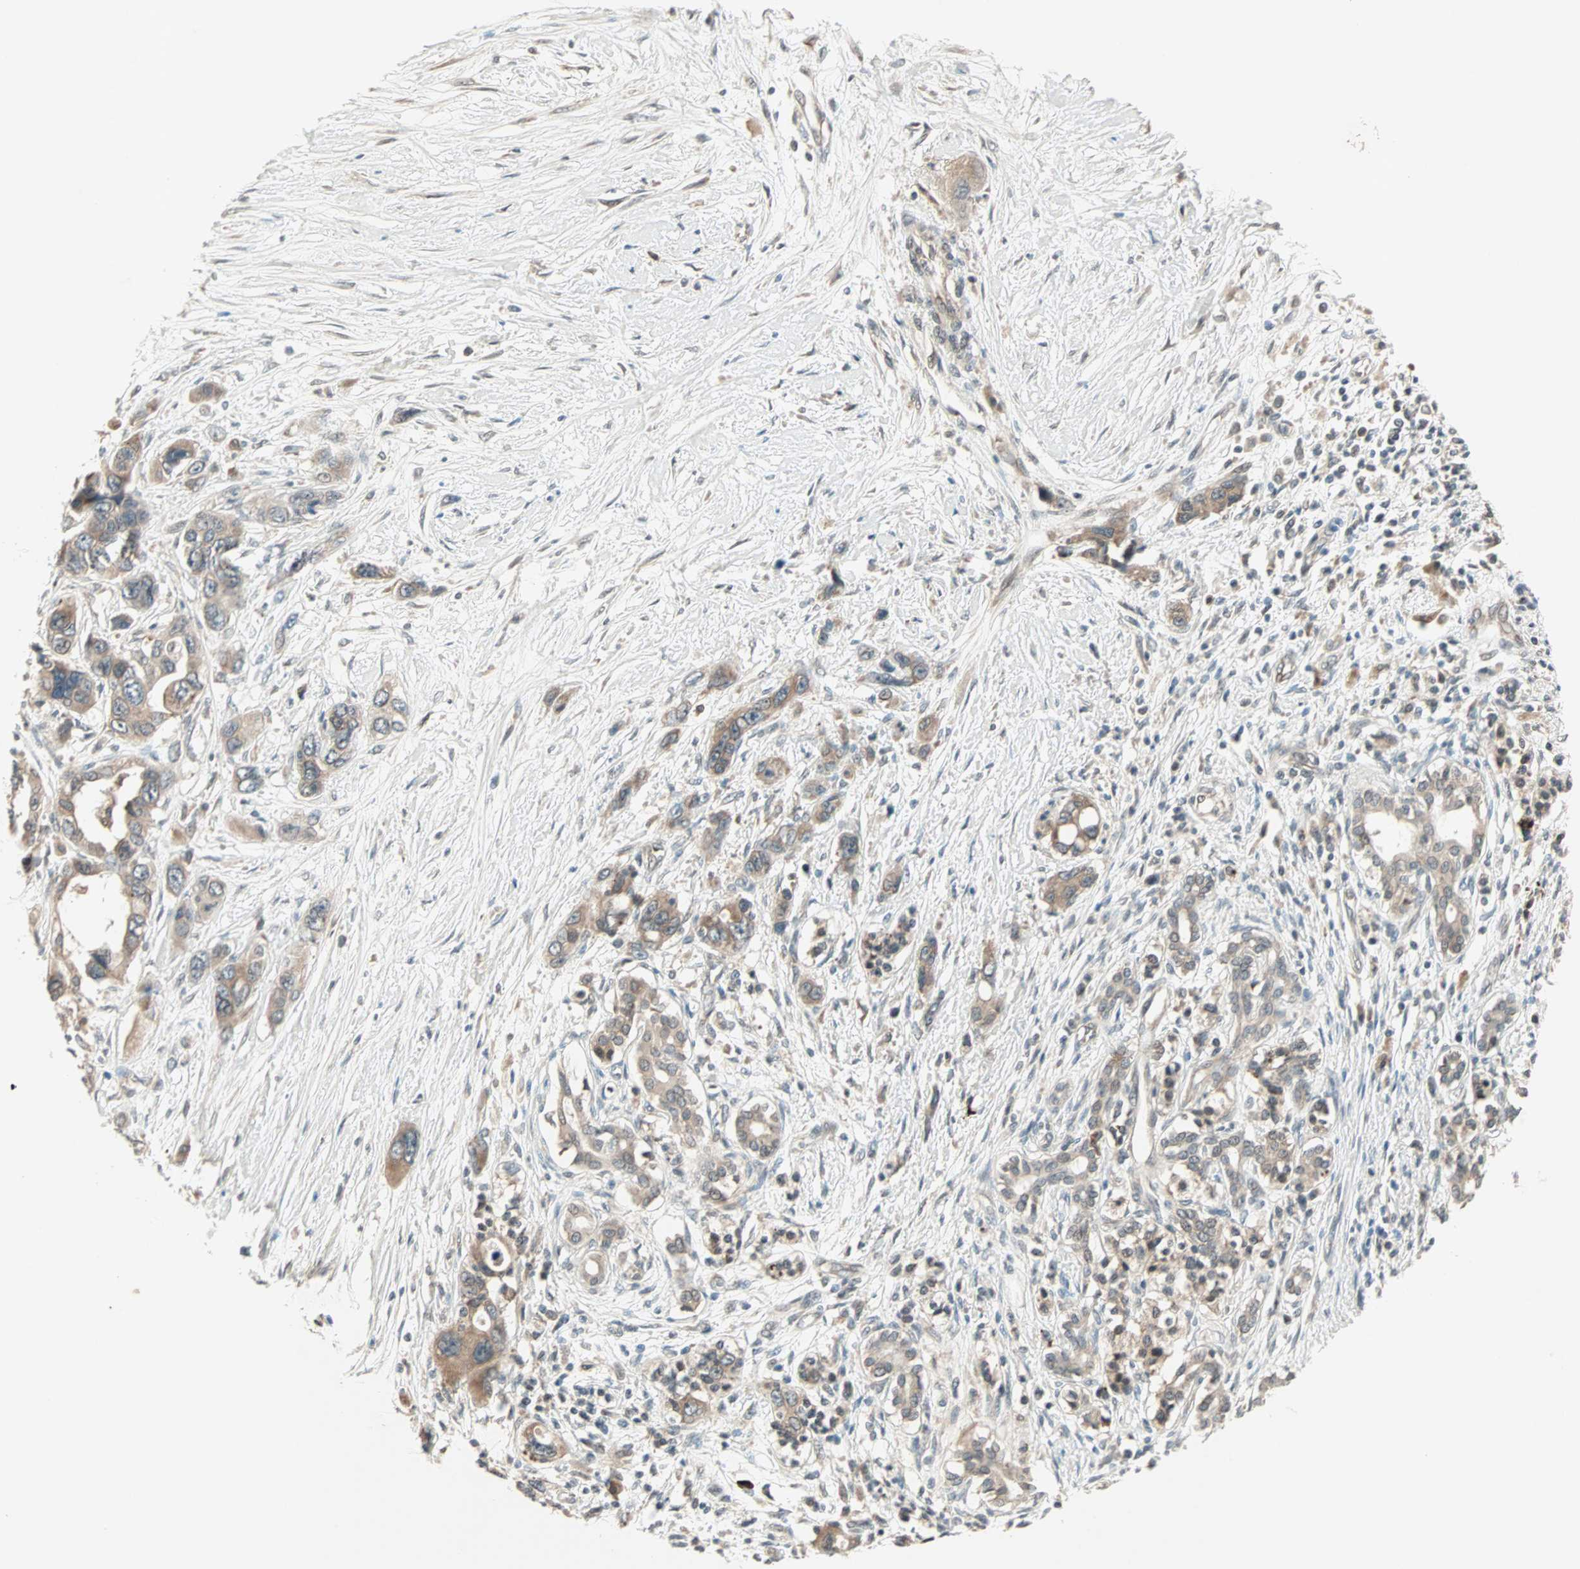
{"staining": {"intensity": "weak", "quantity": ">75%", "location": "cytoplasmic/membranous"}, "tissue": "pancreatic cancer", "cell_type": "Tumor cells", "image_type": "cancer", "snomed": [{"axis": "morphology", "description": "Adenocarcinoma, NOS"}, {"axis": "topography", "description": "Pancreas"}], "caption": "Protein expression analysis of pancreatic cancer reveals weak cytoplasmic/membranous expression in about >75% of tumor cells.", "gene": "PGBD1", "patient": {"sex": "male", "age": 46}}